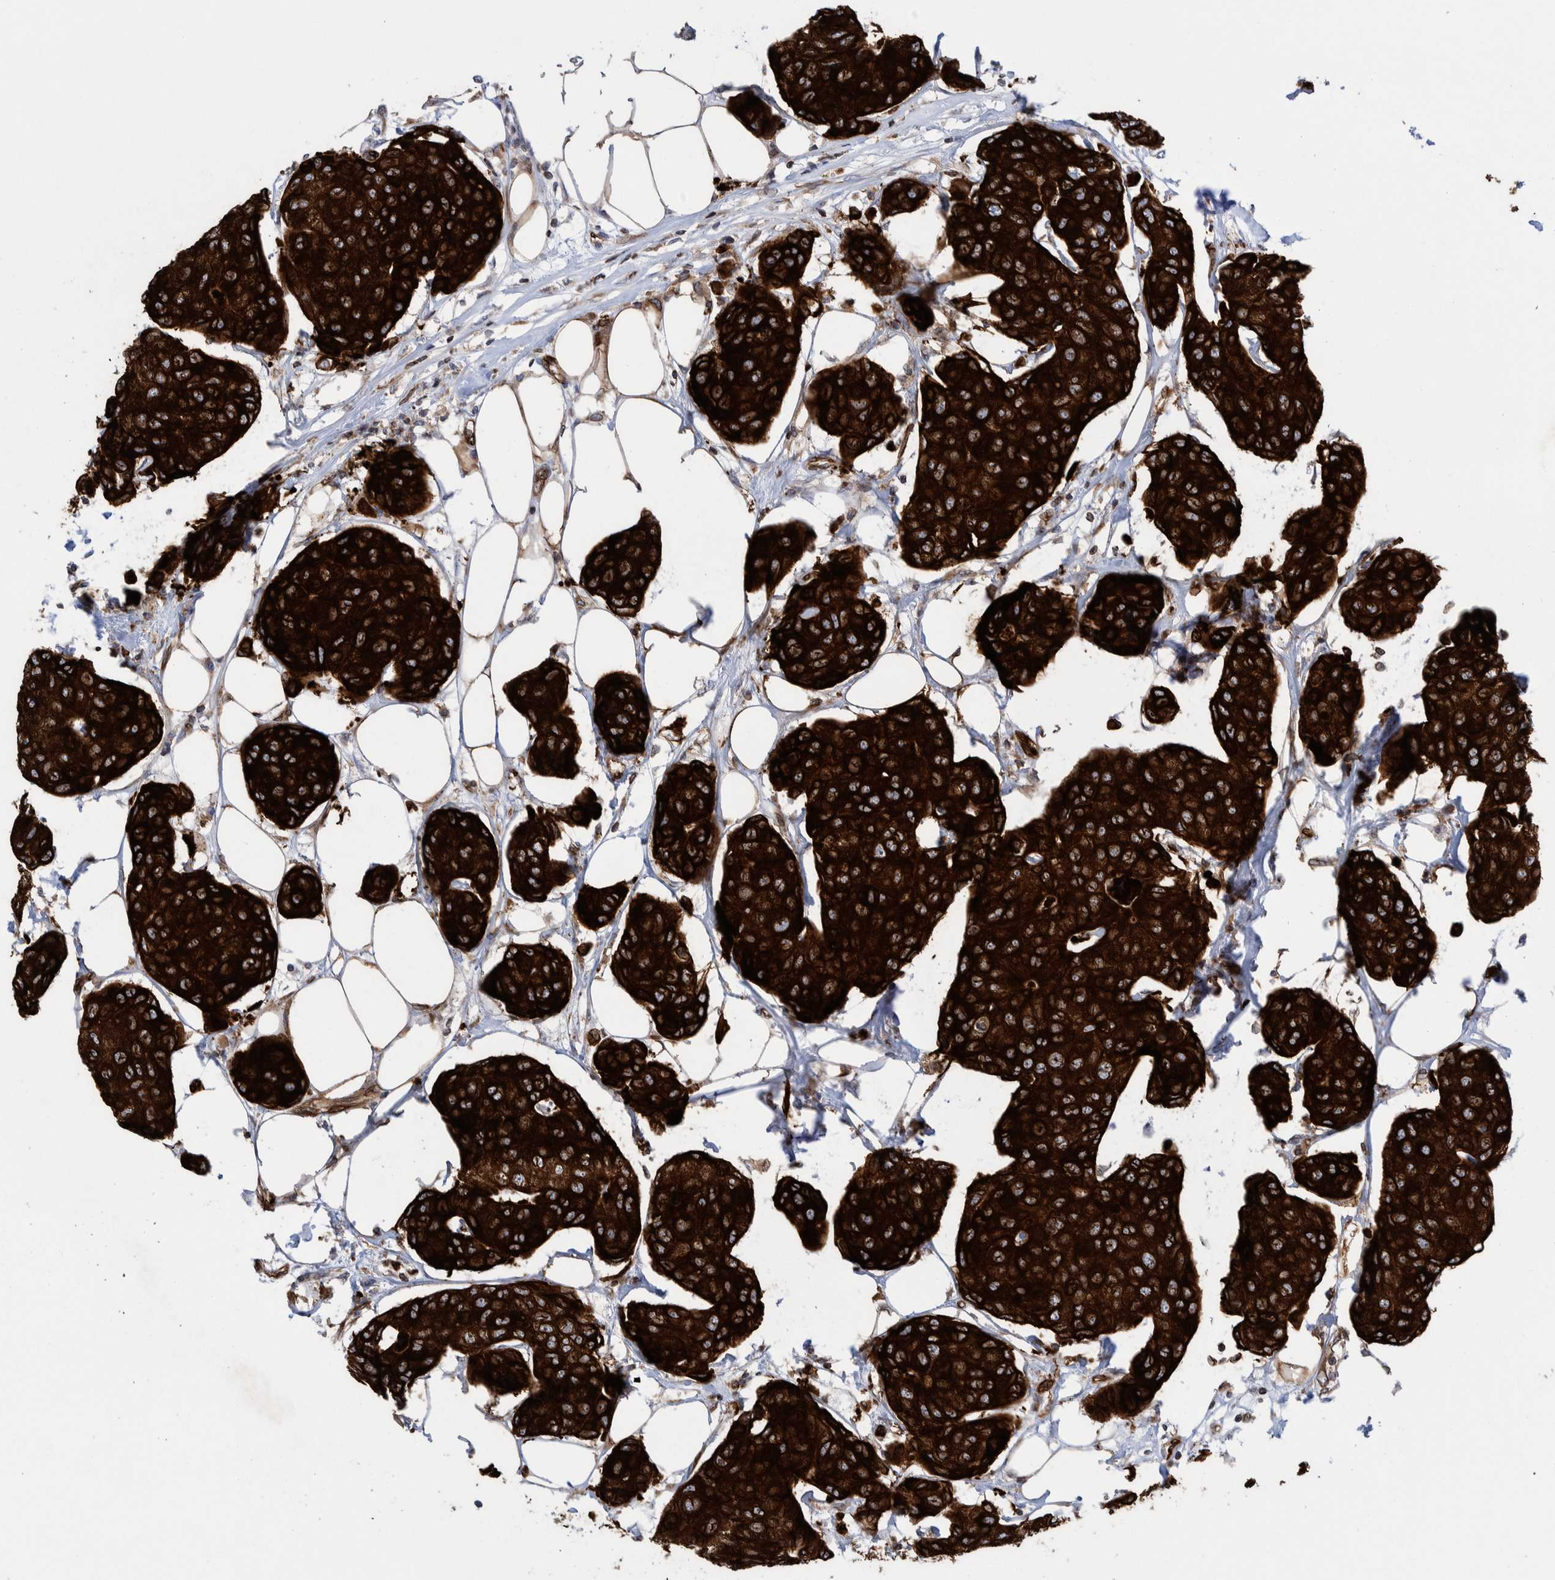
{"staining": {"intensity": "strong", "quantity": ">75%", "location": "cytoplasmic/membranous"}, "tissue": "breast cancer", "cell_type": "Tumor cells", "image_type": "cancer", "snomed": [{"axis": "morphology", "description": "Duct carcinoma"}, {"axis": "topography", "description": "Breast"}], "caption": "A photomicrograph showing strong cytoplasmic/membranous expression in about >75% of tumor cells in breast cancer, as visualized by brown immunohistochemical staining.", "gene": "THEM6", "patient": {"sex": "female", "age": 80}}